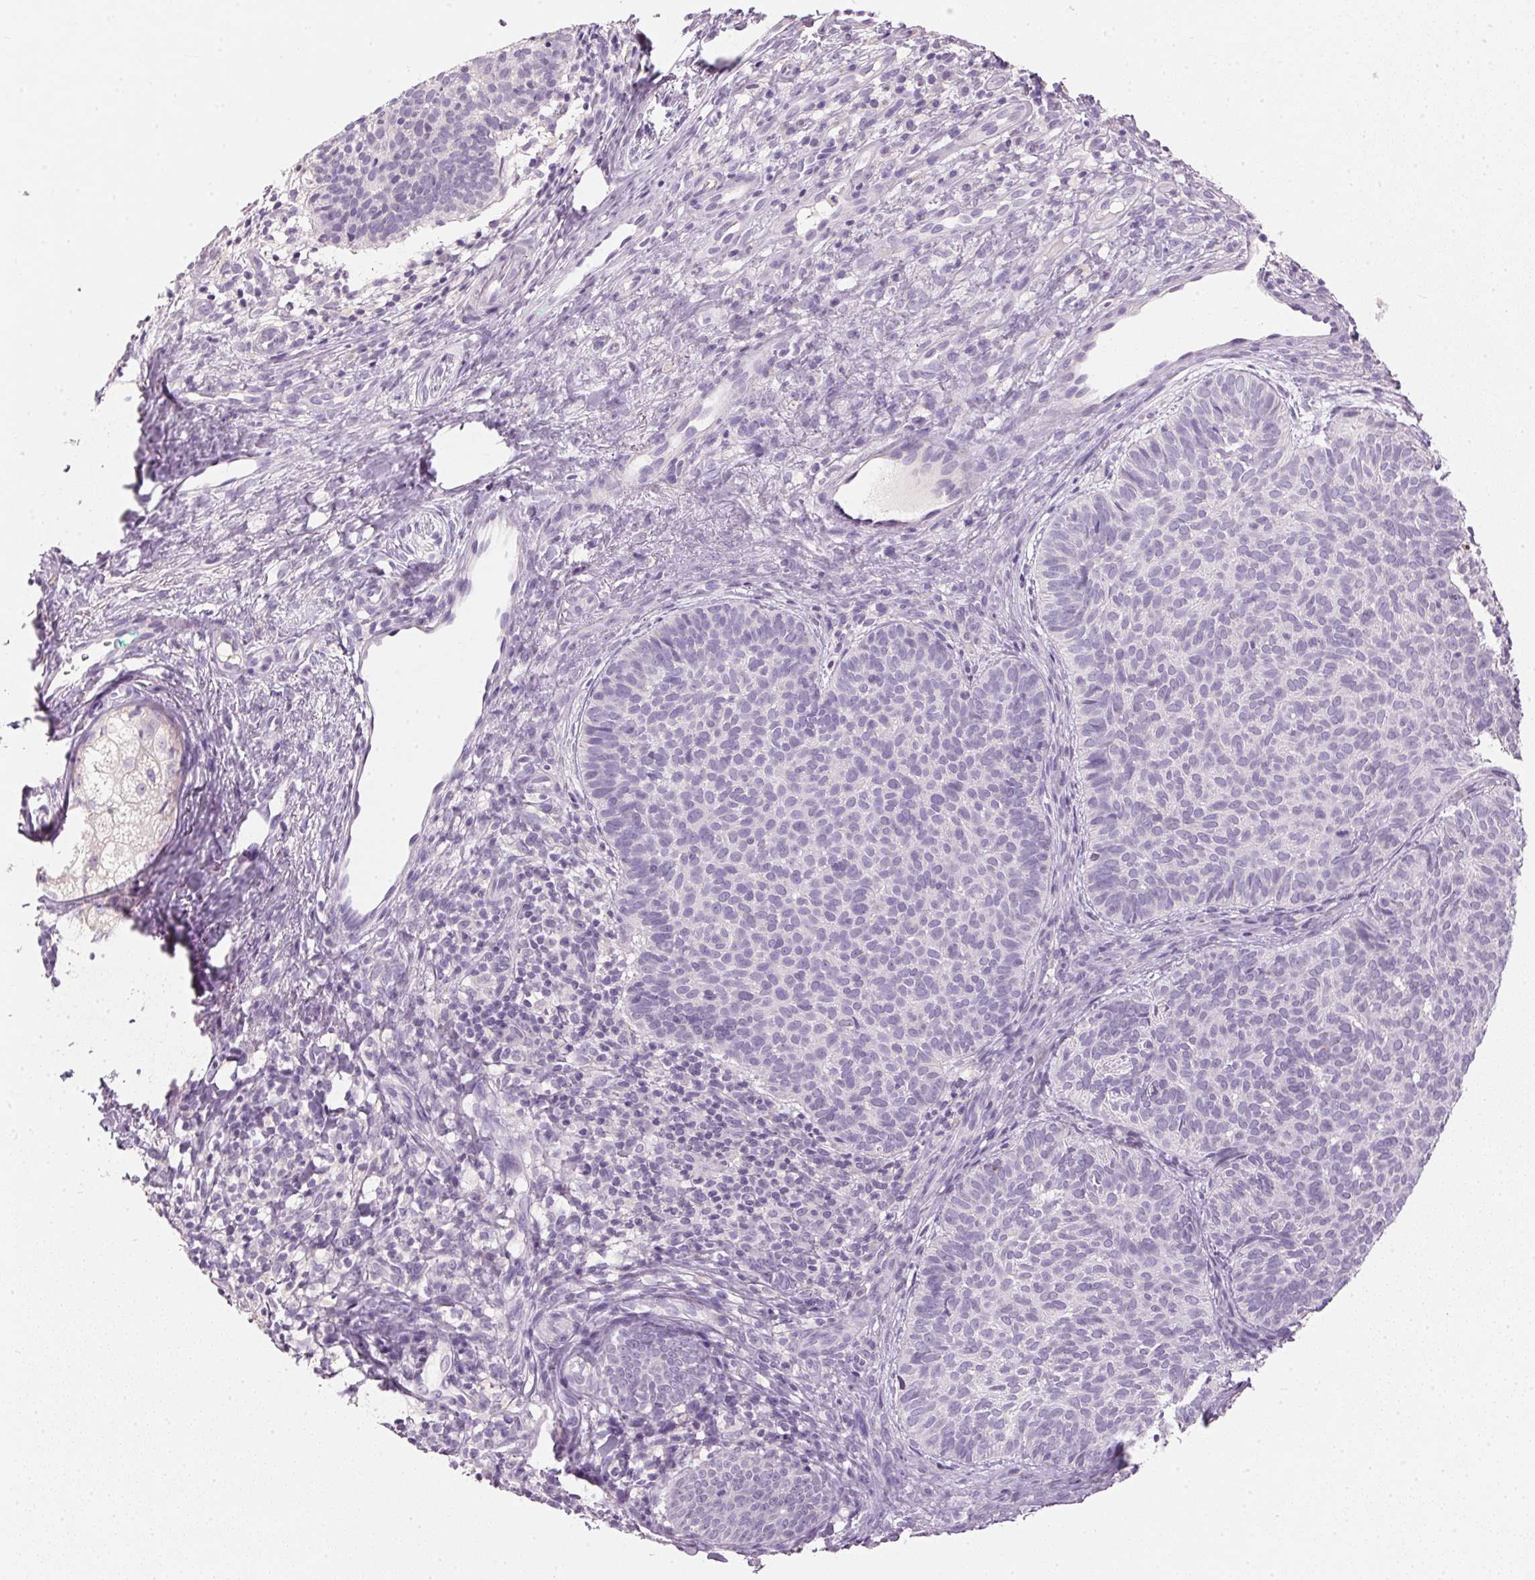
{"staining": {"intensity": "negative", "quantity": "none", "location": "none"}, "tissue": "skin cancer", "cell_type": "Tumor cells", "image_type": "cancer", "snomed": [{"axis": "morphology", "description": "Basal cell carcinoma"}, {"axis": "topography", "description": "Skin"}], "caption": "Immunohistochemical staining of skin cancer reveals no significant staining in tumor cells.", "gene": "HSD17B1", "patient": {"sex": "male", "age": 57}}